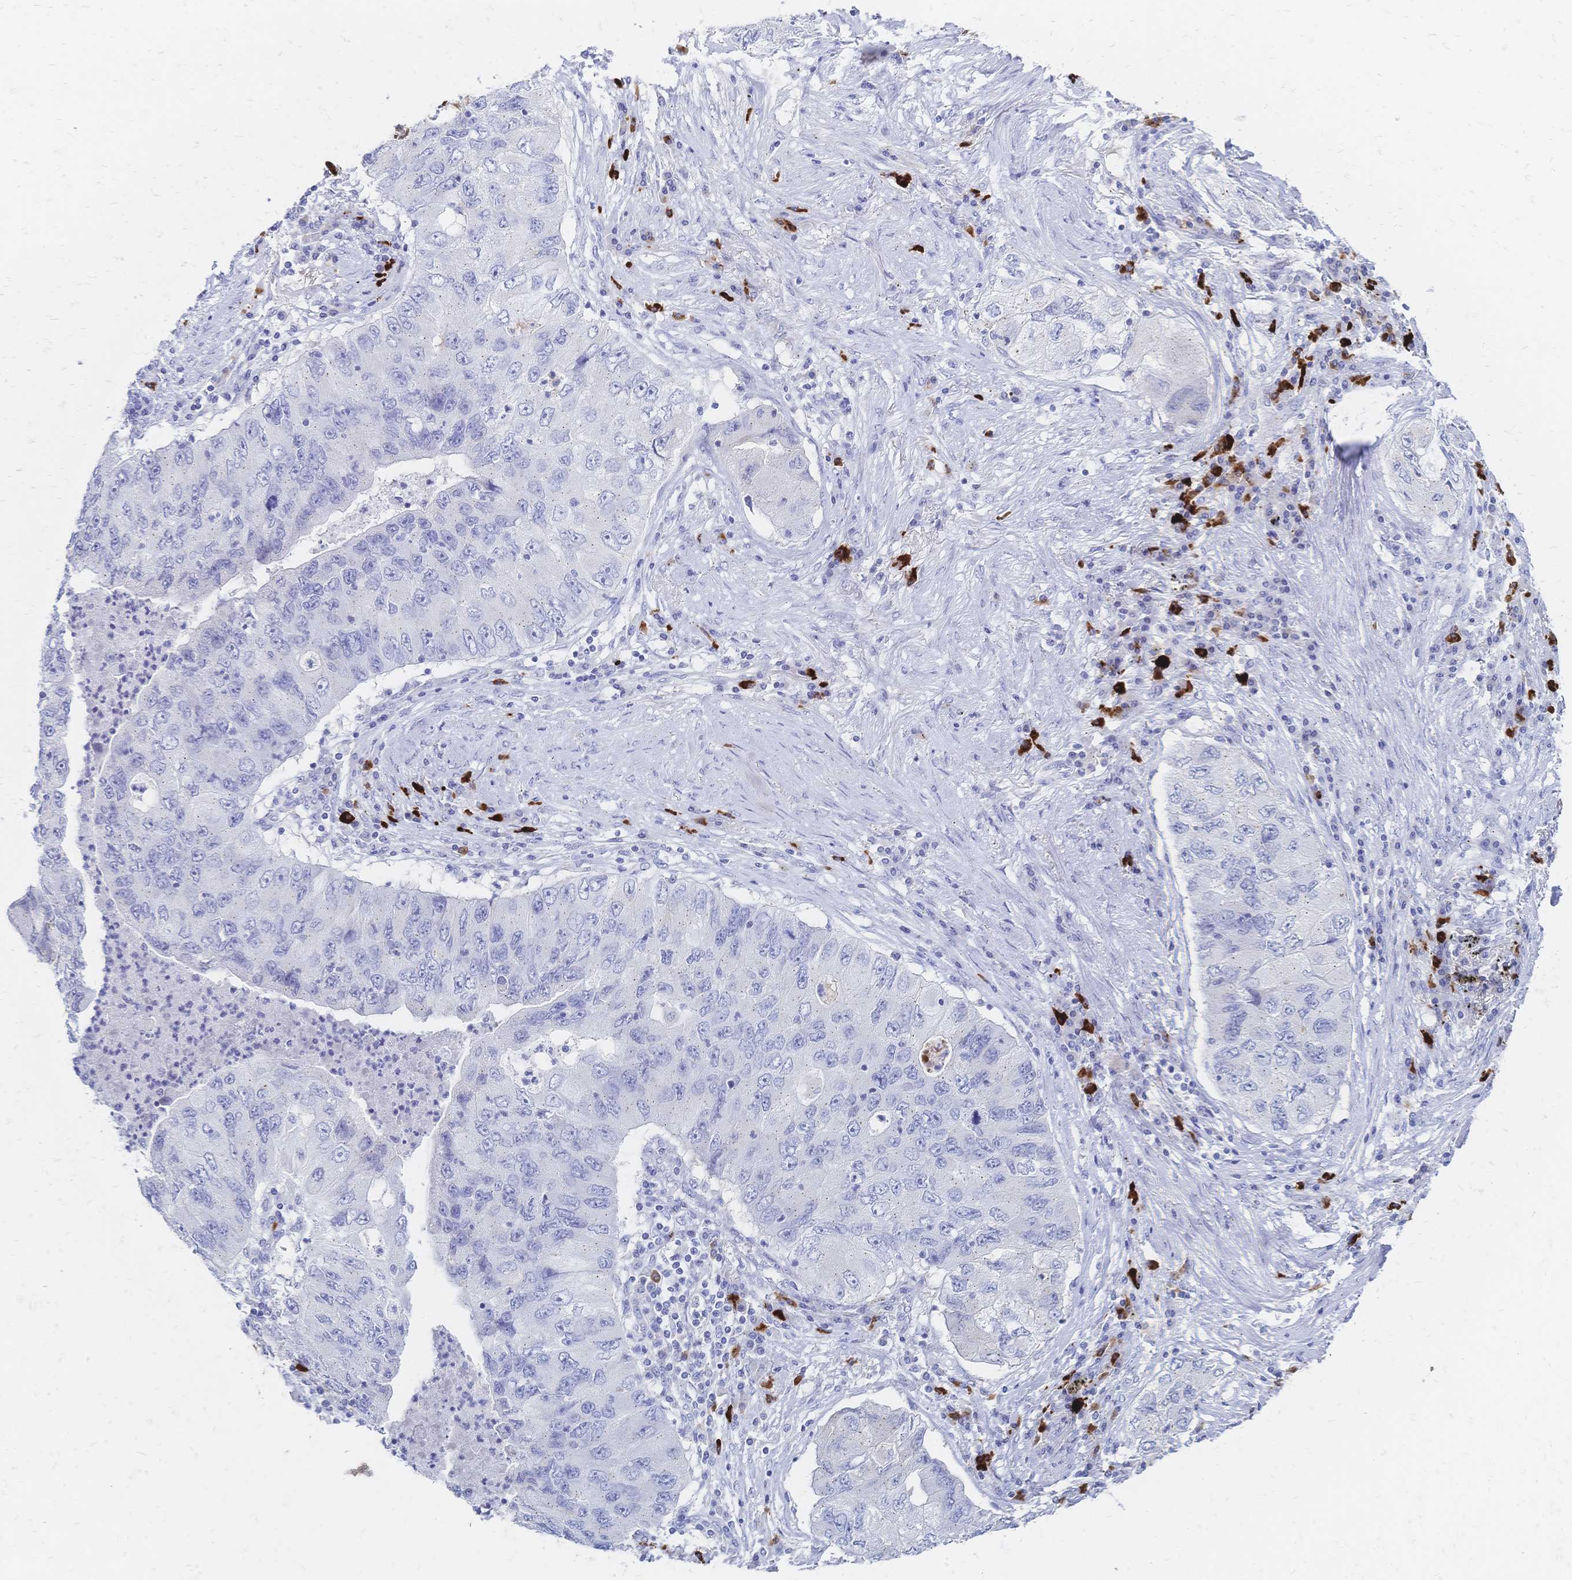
{"staining": {"intensity": "negative", "quantity": "none", "location": "none"}, "tissue": "lung cancer", "cell_type": "Tumor cells", "image_type": "cancer", "snomed": [{"axis": "morphology", "description": "Adenocarcinoma, NOS"}, {"axis": "morphology", "description": "Adenocarcinoma, metastatic, NOS"}, {"axis": "topography", "description": "Lymph node"}, {"axis": "topography", "description": "Lung"}], "caption": "Protein analysis of lung cancer (metastatic adenocarcinoma) displays no significant staining in tumor cells. The staining is performed using DAB (3,3'-diaminobenzidine) brown chromogen with nuclei counter-stained in using hematoxylin.", "gene": "PSORS1C2", "patient": {"sex": "female", "age": 54}}